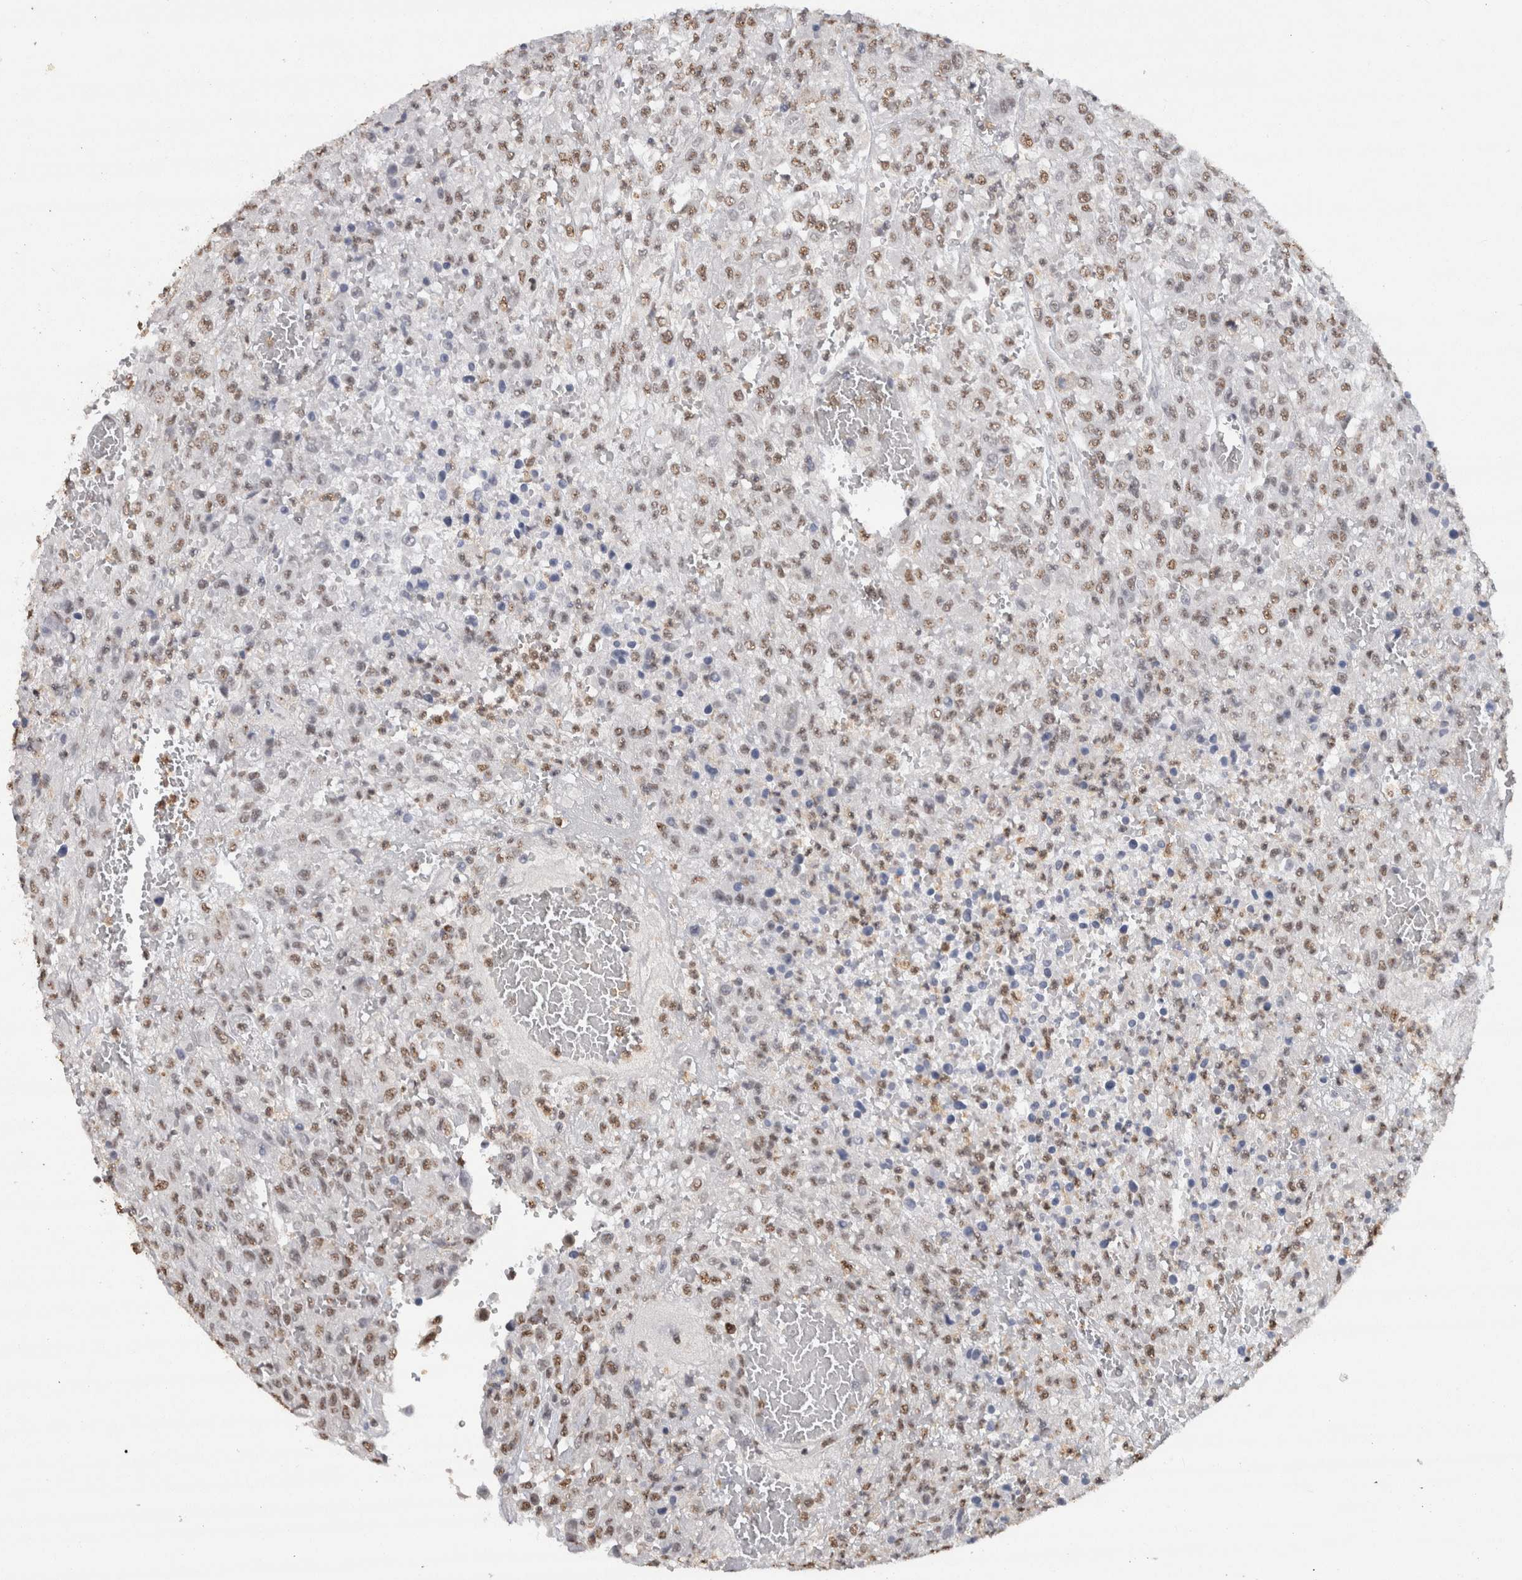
{"staining": {"intensity": "weak", "quantity": ">75%", "location": "nuclear"}, "tissue": "urothelial cancer", "cell_type": "Tumor cells", "image_type": "cancer", "snomed": [{"axis": "morphology", "description": "Urothelial carcinoma, High grade"}, {"axis": "topography", "description": "Urinary bladder"}], "caption": "Immunohistochemistry micrograph of urothelial cancer stained for a protein (brown), which displays low levels of weak nuclear positivity in about >75% of tumor cells.", "gene": "RPS6KA2", "patient": {"sex": "male", "age": 46}}